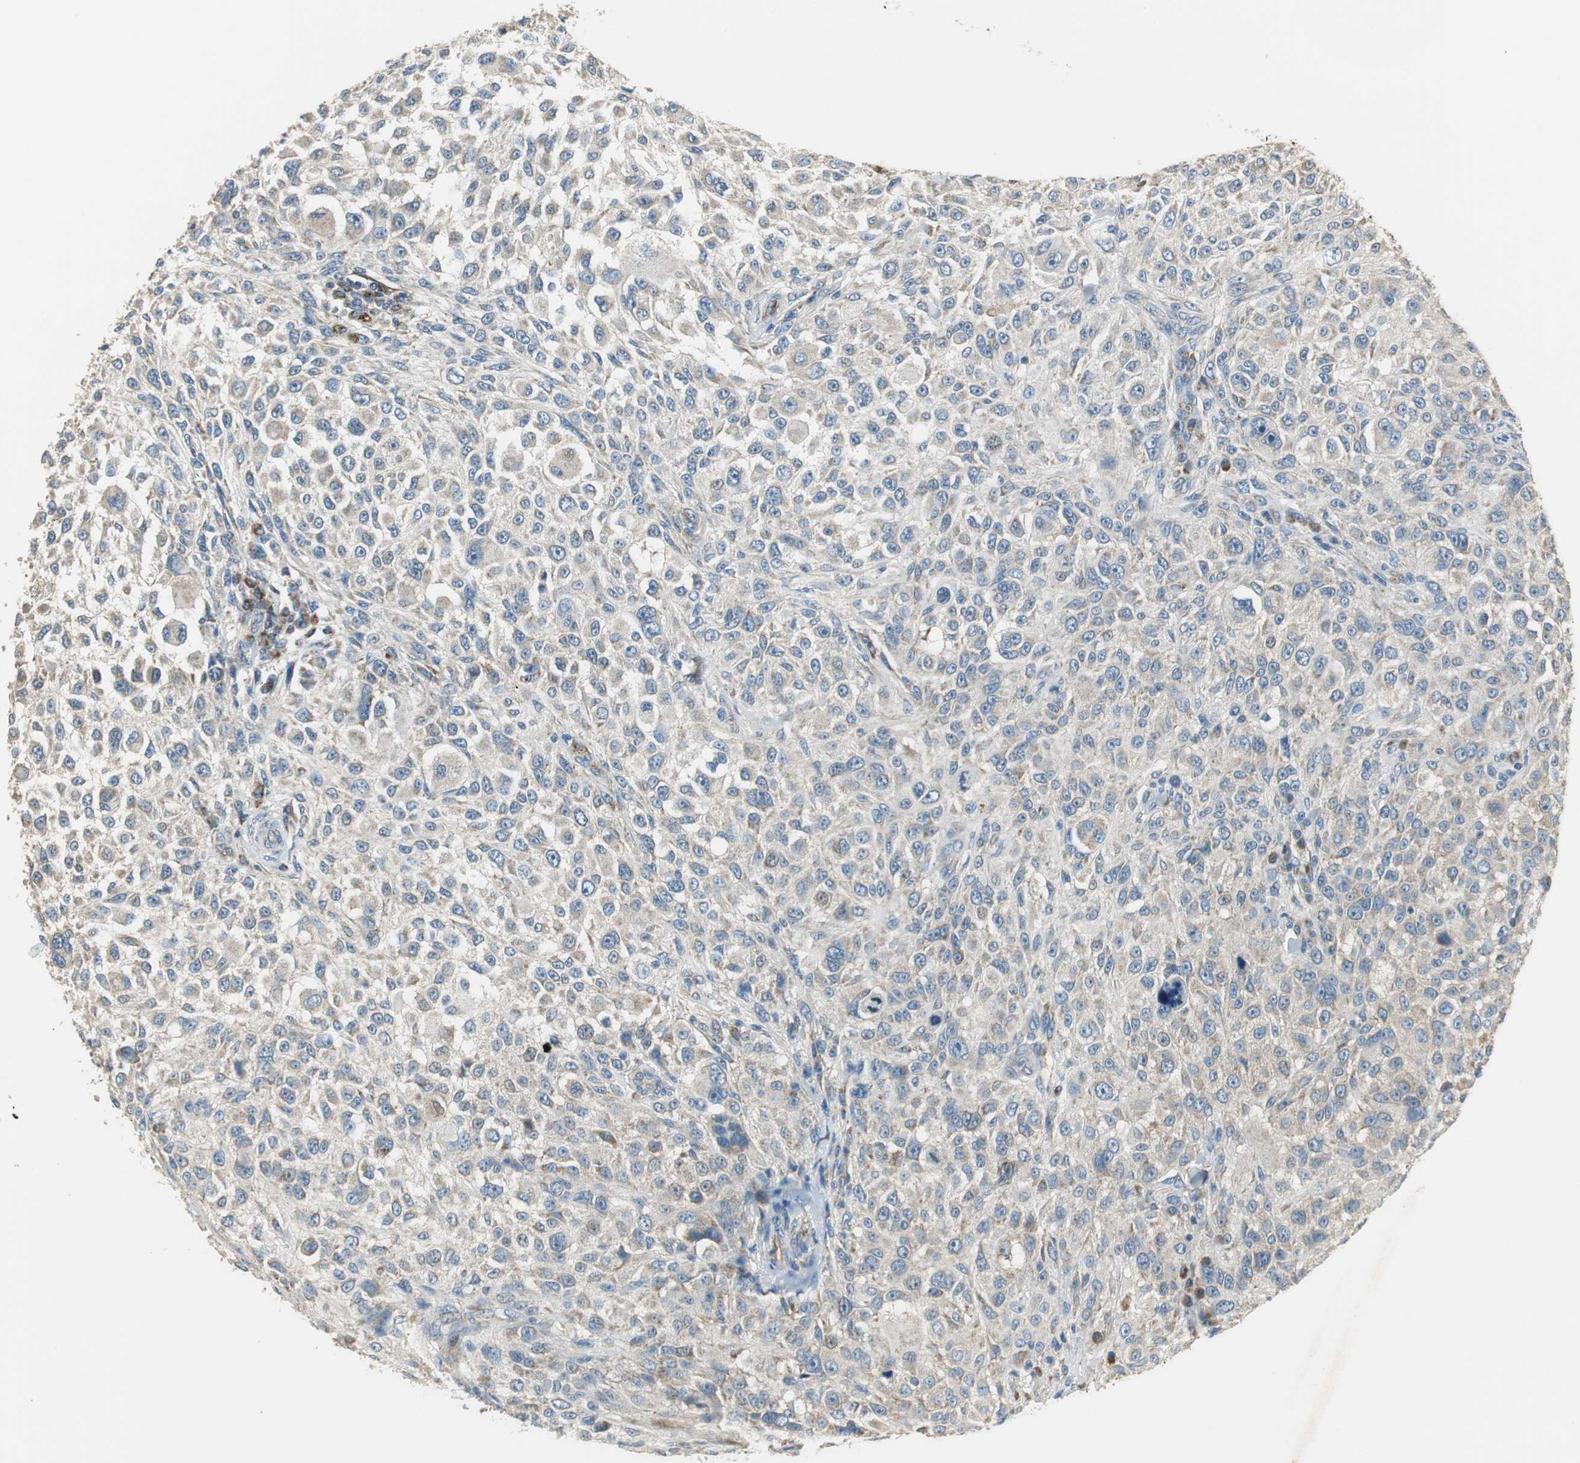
{"staining": {"intensity": "weak", "quantity": "25%-75%", "location": "cytoplasmic/membranous"}, "tissue": "melanoma", "cell_type": "Tumor cells", "image_type": "cancer", "snomed": [{"axis": "morphology", "description": "Necrosis, NOS"}, {"axis": "morphology", "description": "Malignant melanoma, NOS"}, {"axis": "topography", "description": "Skin"}], "caption": "This histopathology image exhibits immunohistochemistry (IHC) staining of melanoma, with low weak cytoplasmic/membranous expression in approximately 25%-75% of tumor cells.", "gene": "MSTO1", "patient": {"sex": "female", "age": 87}}